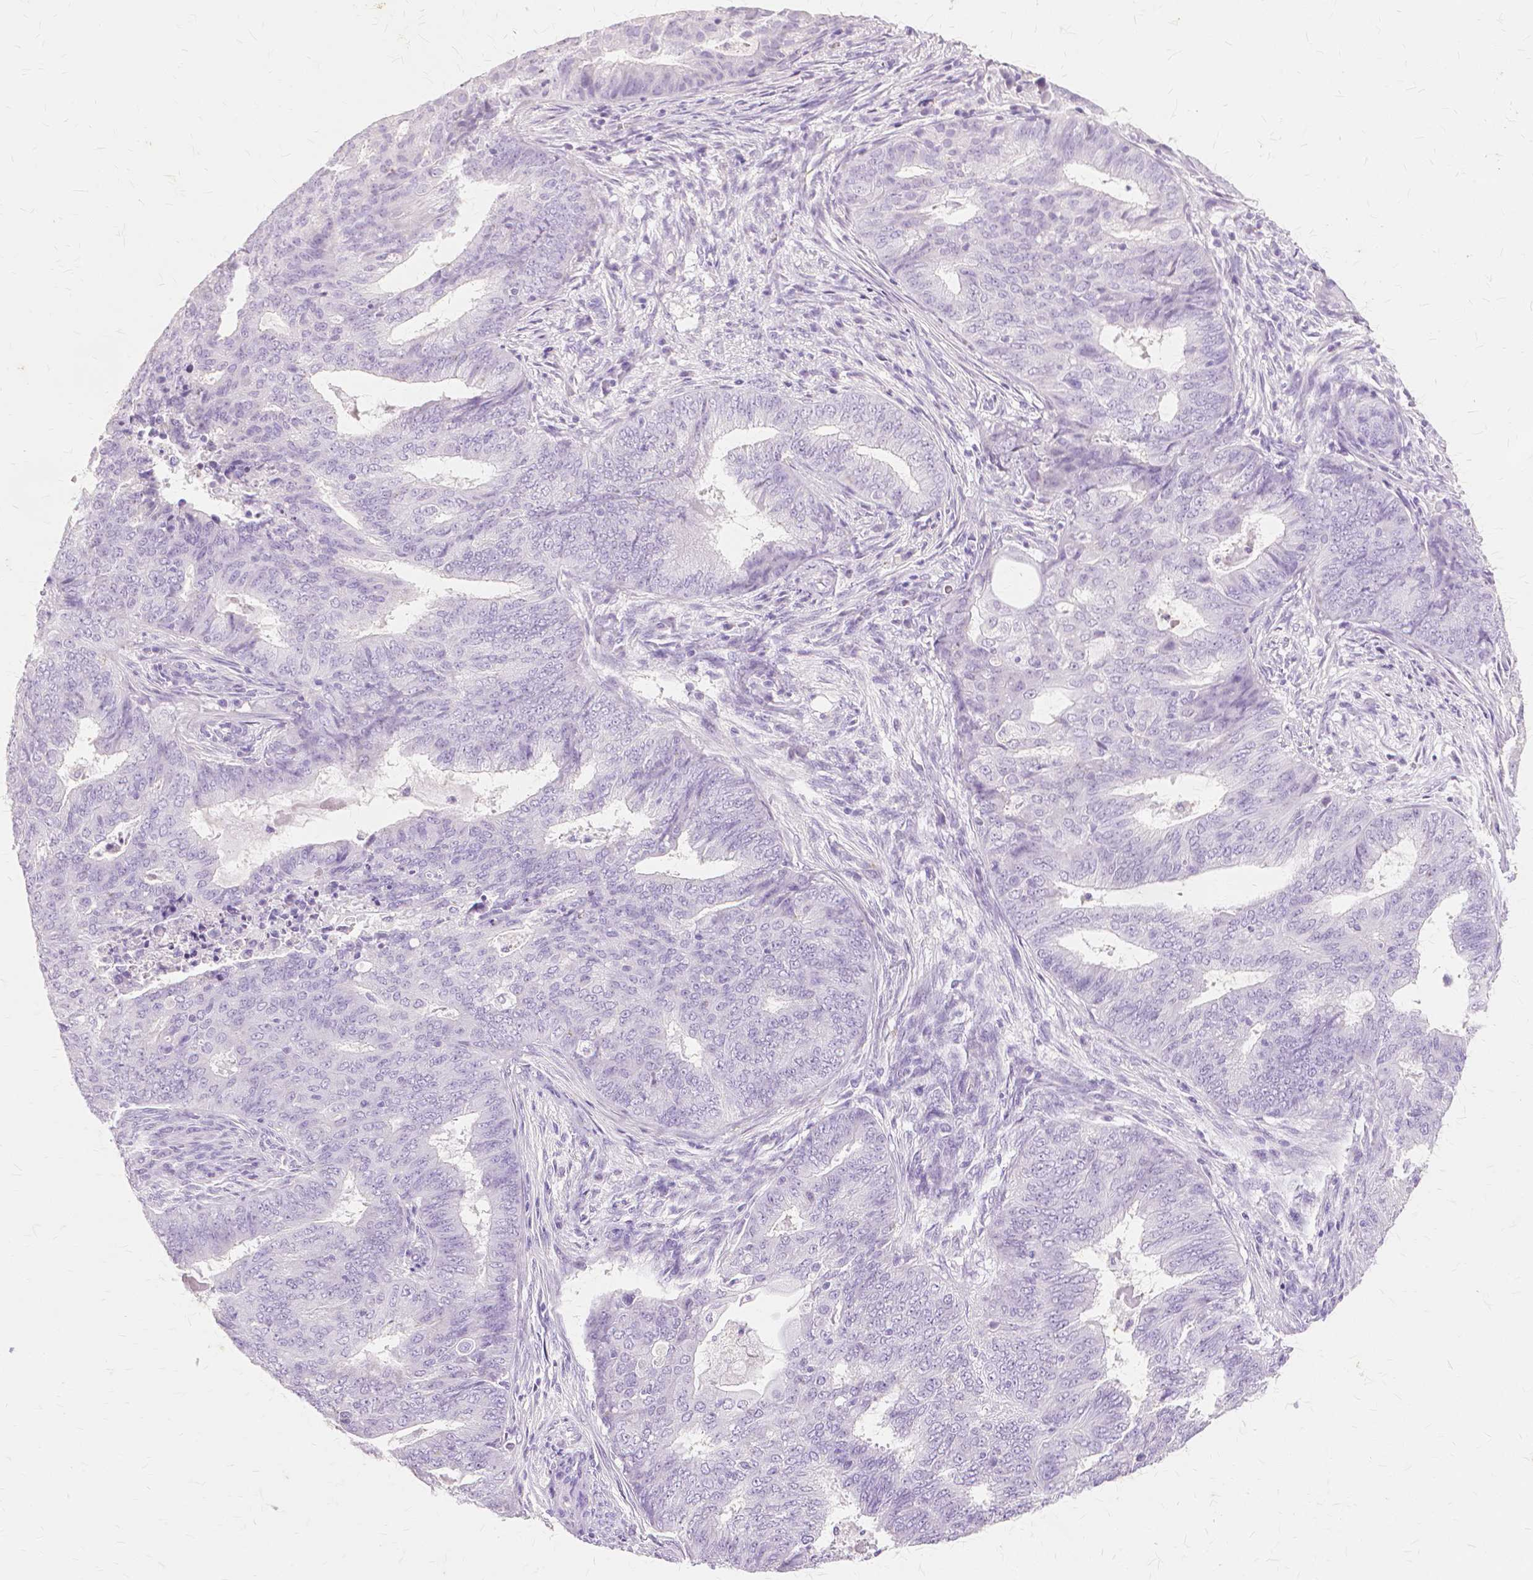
{"staining": {"intensity": "negative", "quantity": "none", "location": "none"}, "tissue": "endometrial cancer", "cell_type": "Tumor cells", "image_type": "cancer", "snomed": [{"axis": "morphology", "description": "Adenocarcinoma, NOS"}, {"axis": "topography", "description": "Endometrium"}], "caption": "Adenocarcinoma (endometrial) stained for a protein using immunohistochemistry (IHC) demonstrates no staining tumor cells.", "gene": "TGM1", "patient": {"sex": "female", "age": 62}}